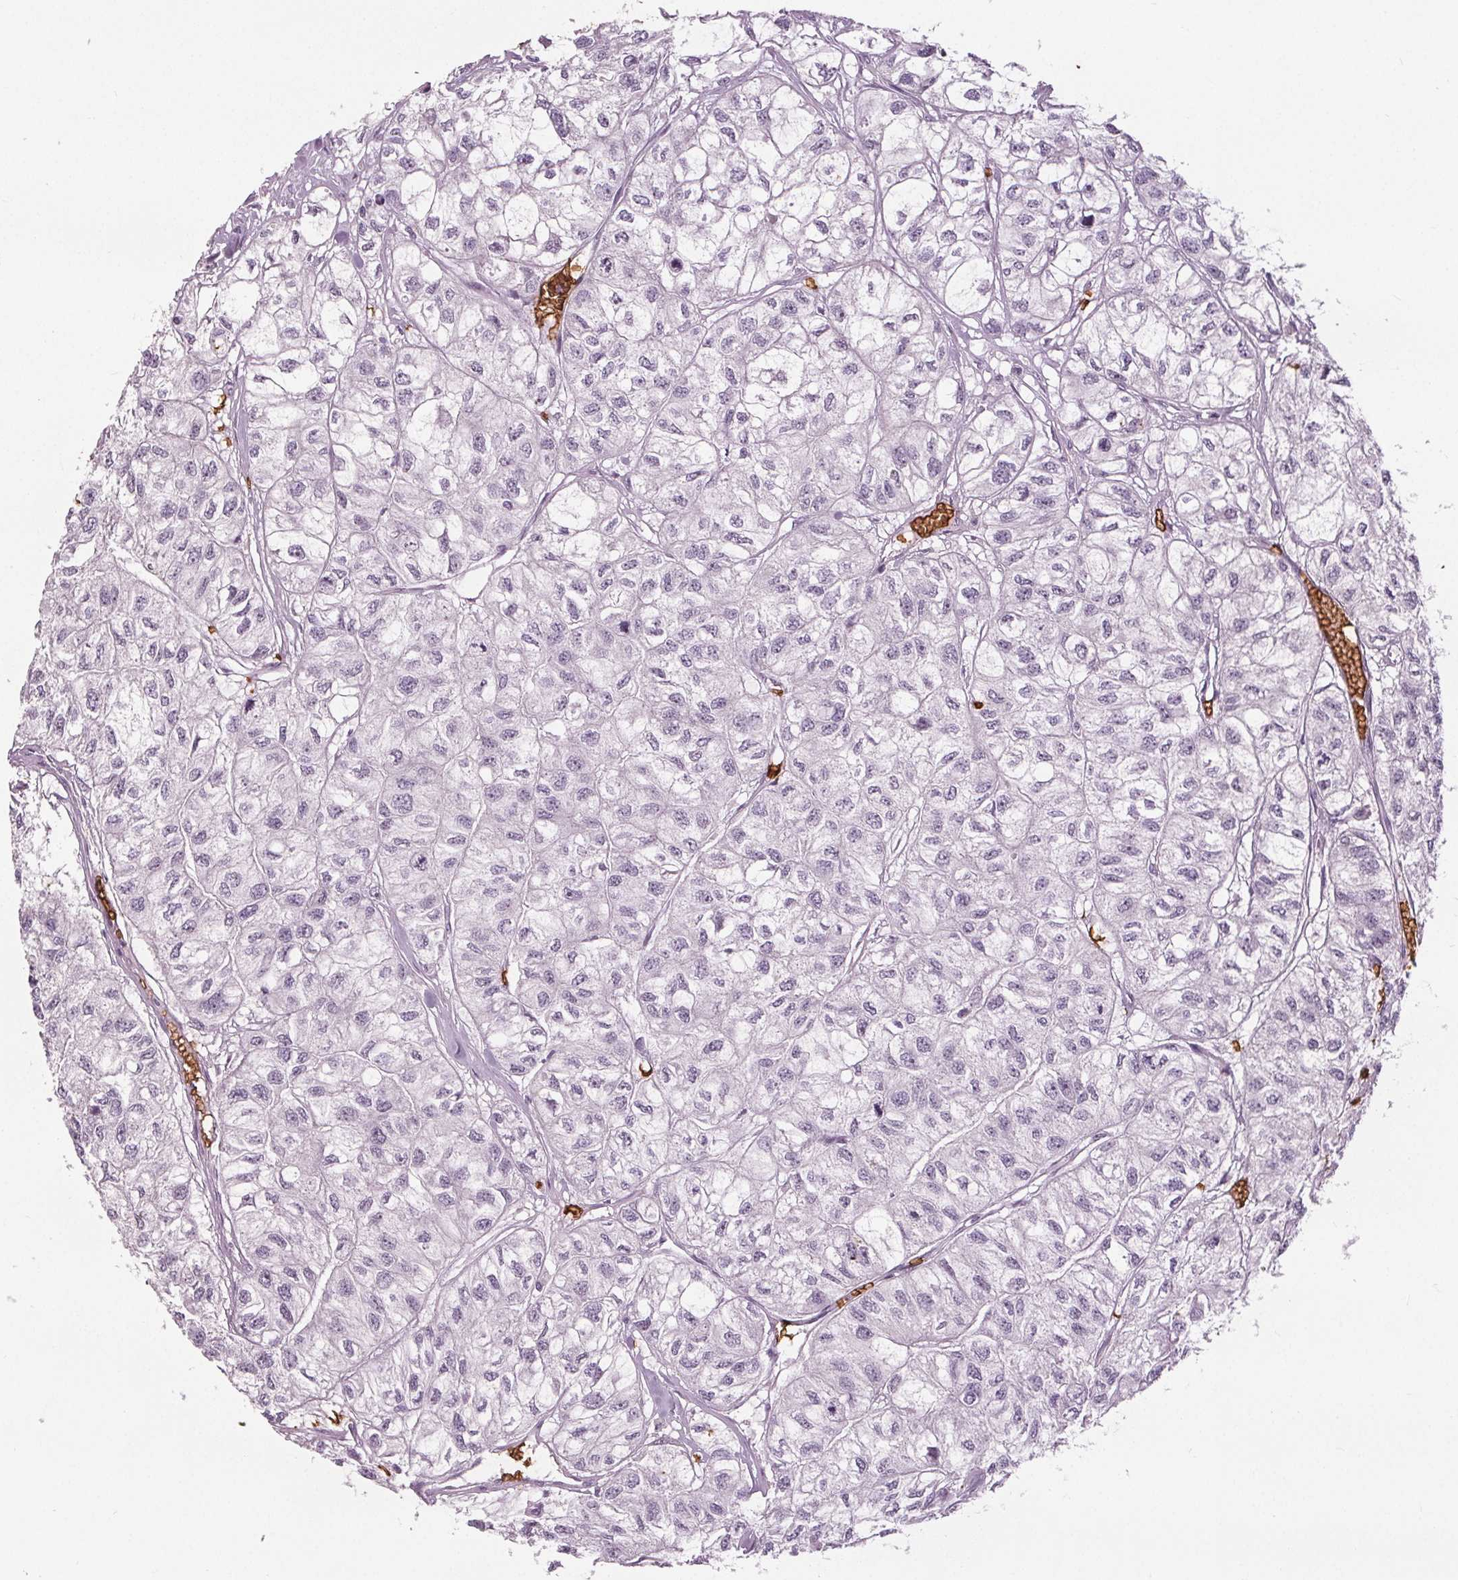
{"staining": {"intensity": "negative", "quantity": "none", "location": "none"}, "tissue": "renal cancer", "cell_type": "Tumor cells", "image_type": "cancer", "snomed": [{"axis": "morphology", "description": "Adenocarcinoma, NOS"}, {"axis": "topography", "description": "Kidney"}], "caption": "The image shows no significant expression in tumor cells of adenocarcinoma (renal). (DAB (3,3'-diaminobenzidine) immunohistochemistry visualized using brightfield microscopy, high magnification).", "gene": "SLC4A1", "patient": {"sex": "male", "age": 56}}